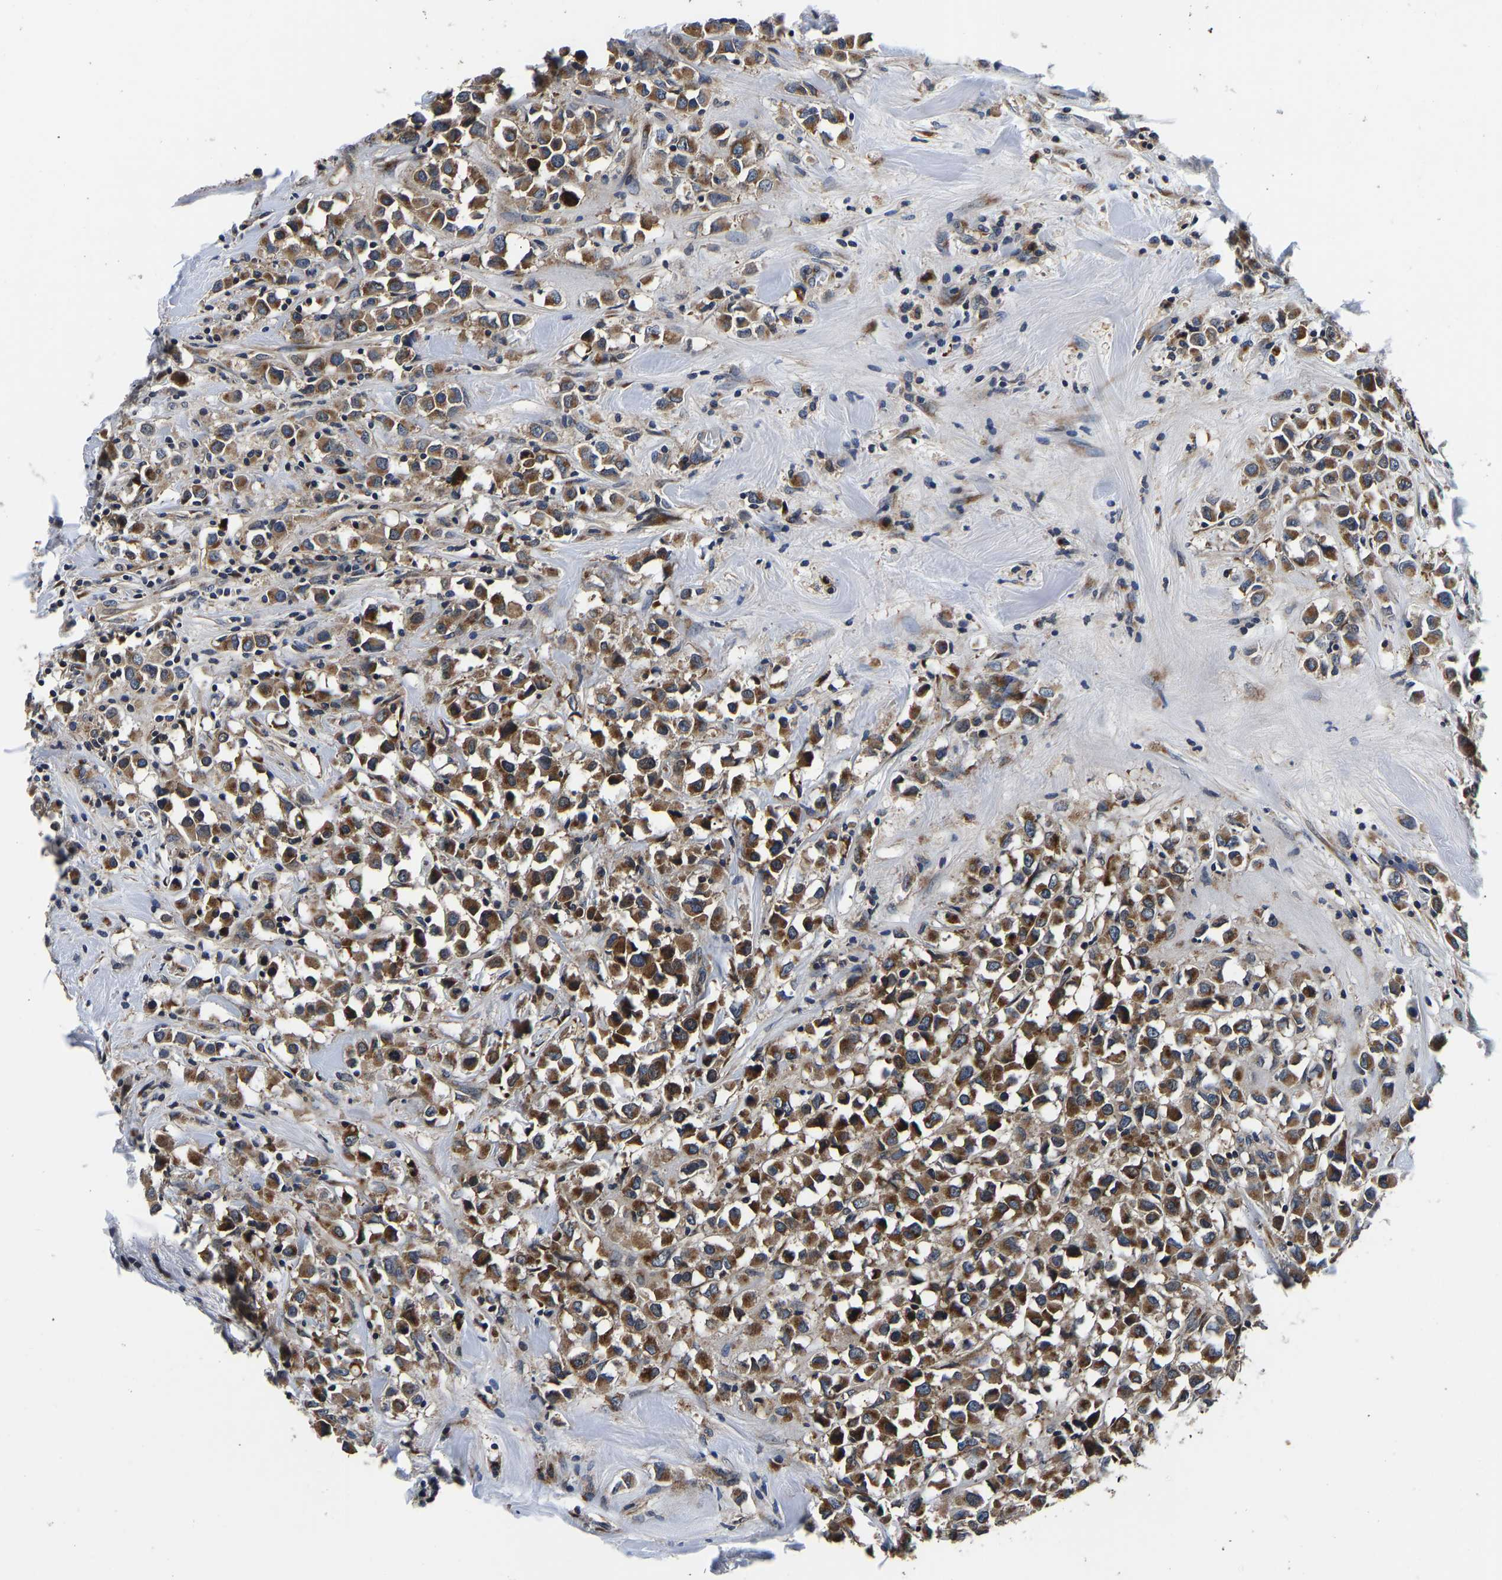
{"staining": {"intensity": "strong", "quantity": ">75%", "location": "cytoplasmic/membranous"}, "tissue": "breast cancer", "cell_type": "Tumor cells", "image_type": "cancer", "snomed": [{"axis": "morphology", "description": "Duct carcinoma"}, {"axis": "topography", "description": "Breast"}], "caption": "This is an image of immunohistochemistry staining of breast cancer (infiltrating ductal carcinoma), which shows strong positivity in the cytoplasmic/membranous of tumor cells.", "gene": "RABAC1", "patient": {"sex": "female", "age": 61}}